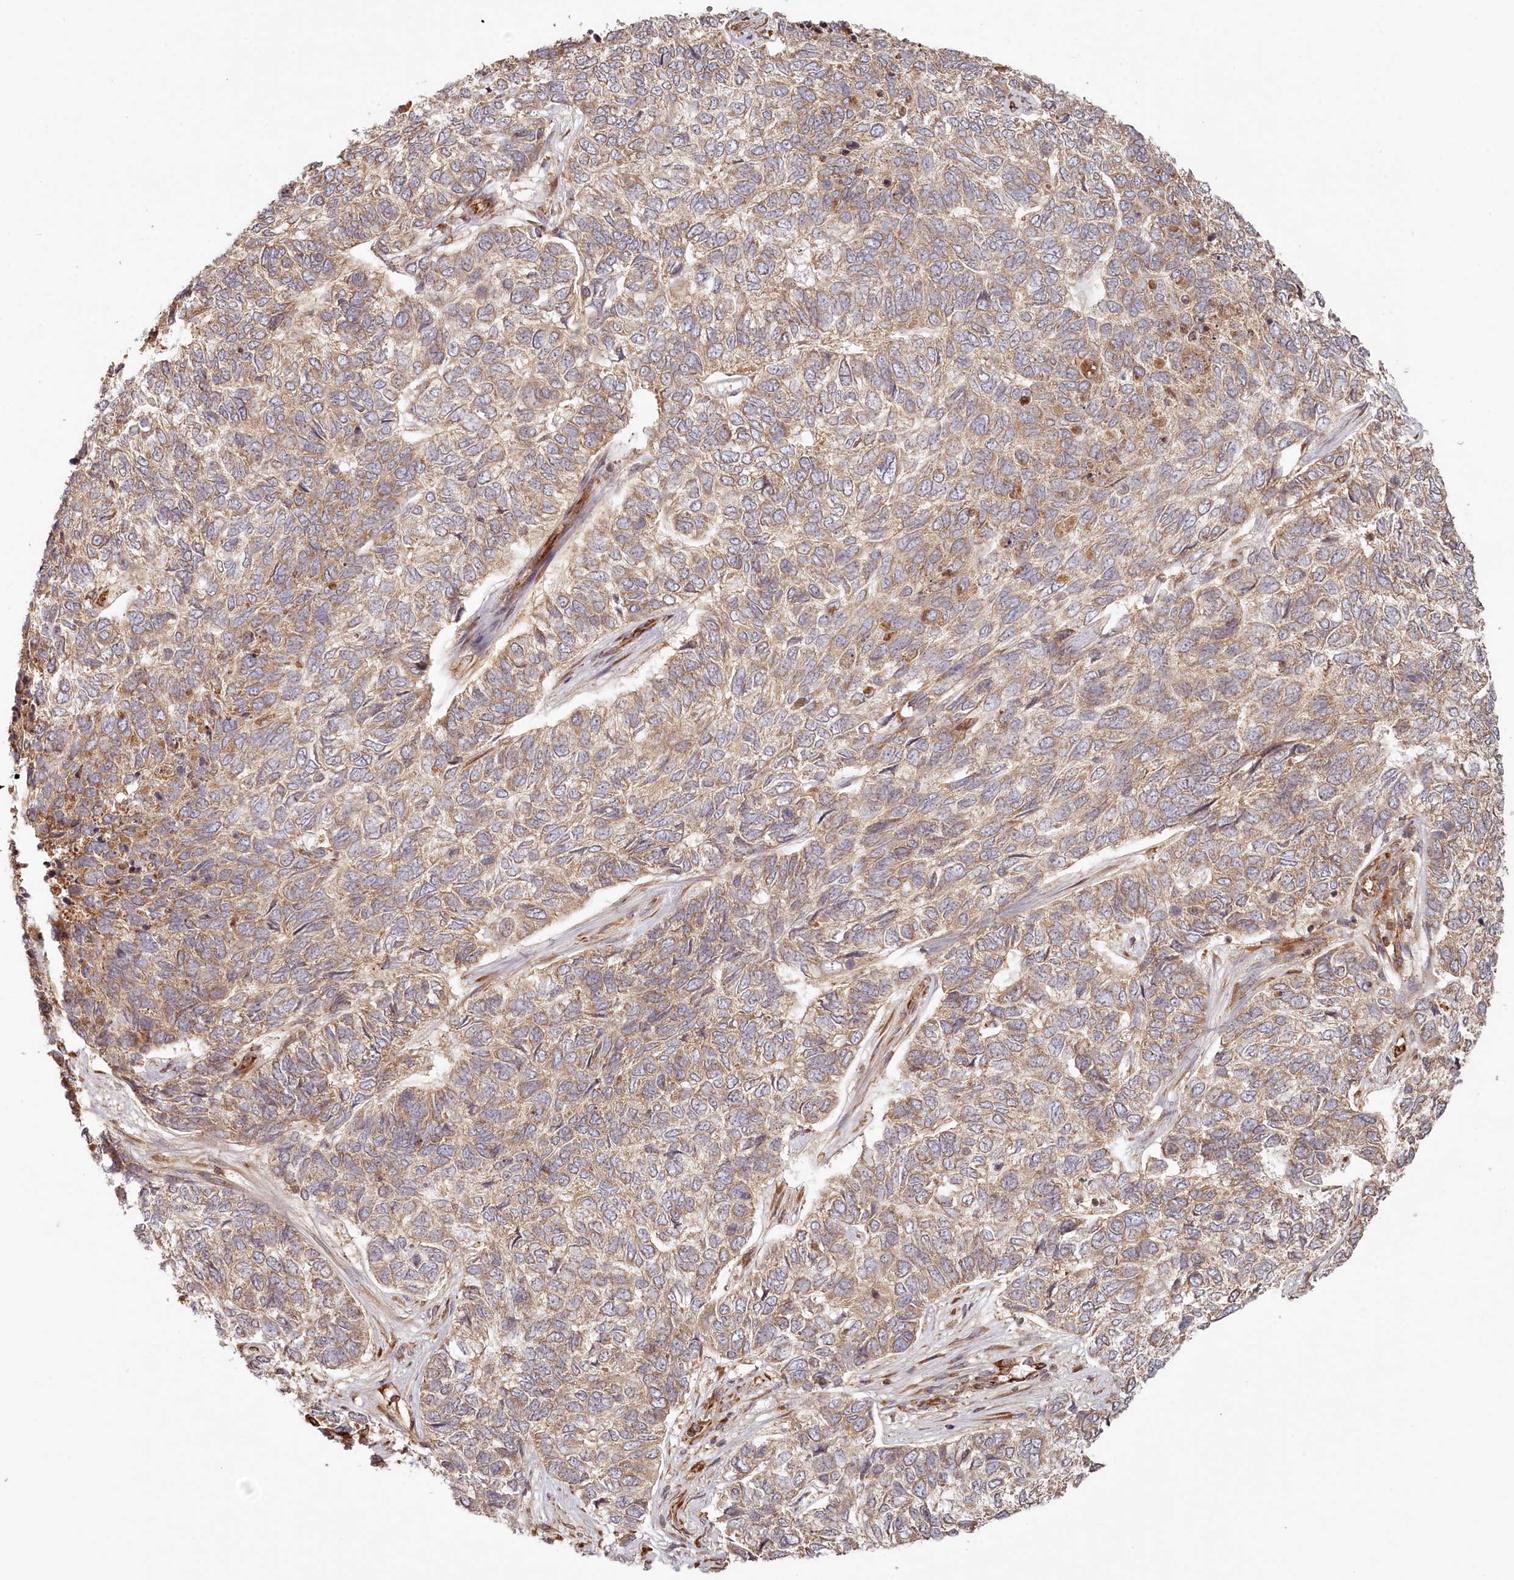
{"staining": {"intensity": "weak", "quantity": "25%-75%", "location": "cytoplasmic/membranous"}, "tissue": "skin cancer", "cell_type": "Tumor cells", "image_type": "cancer", "snomed": [{"axis": "morphology", "description": "Basal cell carcinoma"}, {"axis": "topography", "description": "Skin"}], "caption": "Immunohistochemical staining of human skin basal cell carcinoma displays low levels of weak cytoplasmic/membranous positivity in approximately 25%-75% of tumor cells. (IHC, brightfield microscopy, high magnification).", "gene": "TMIE", "patient": {"sex": "female", "age": 65}}